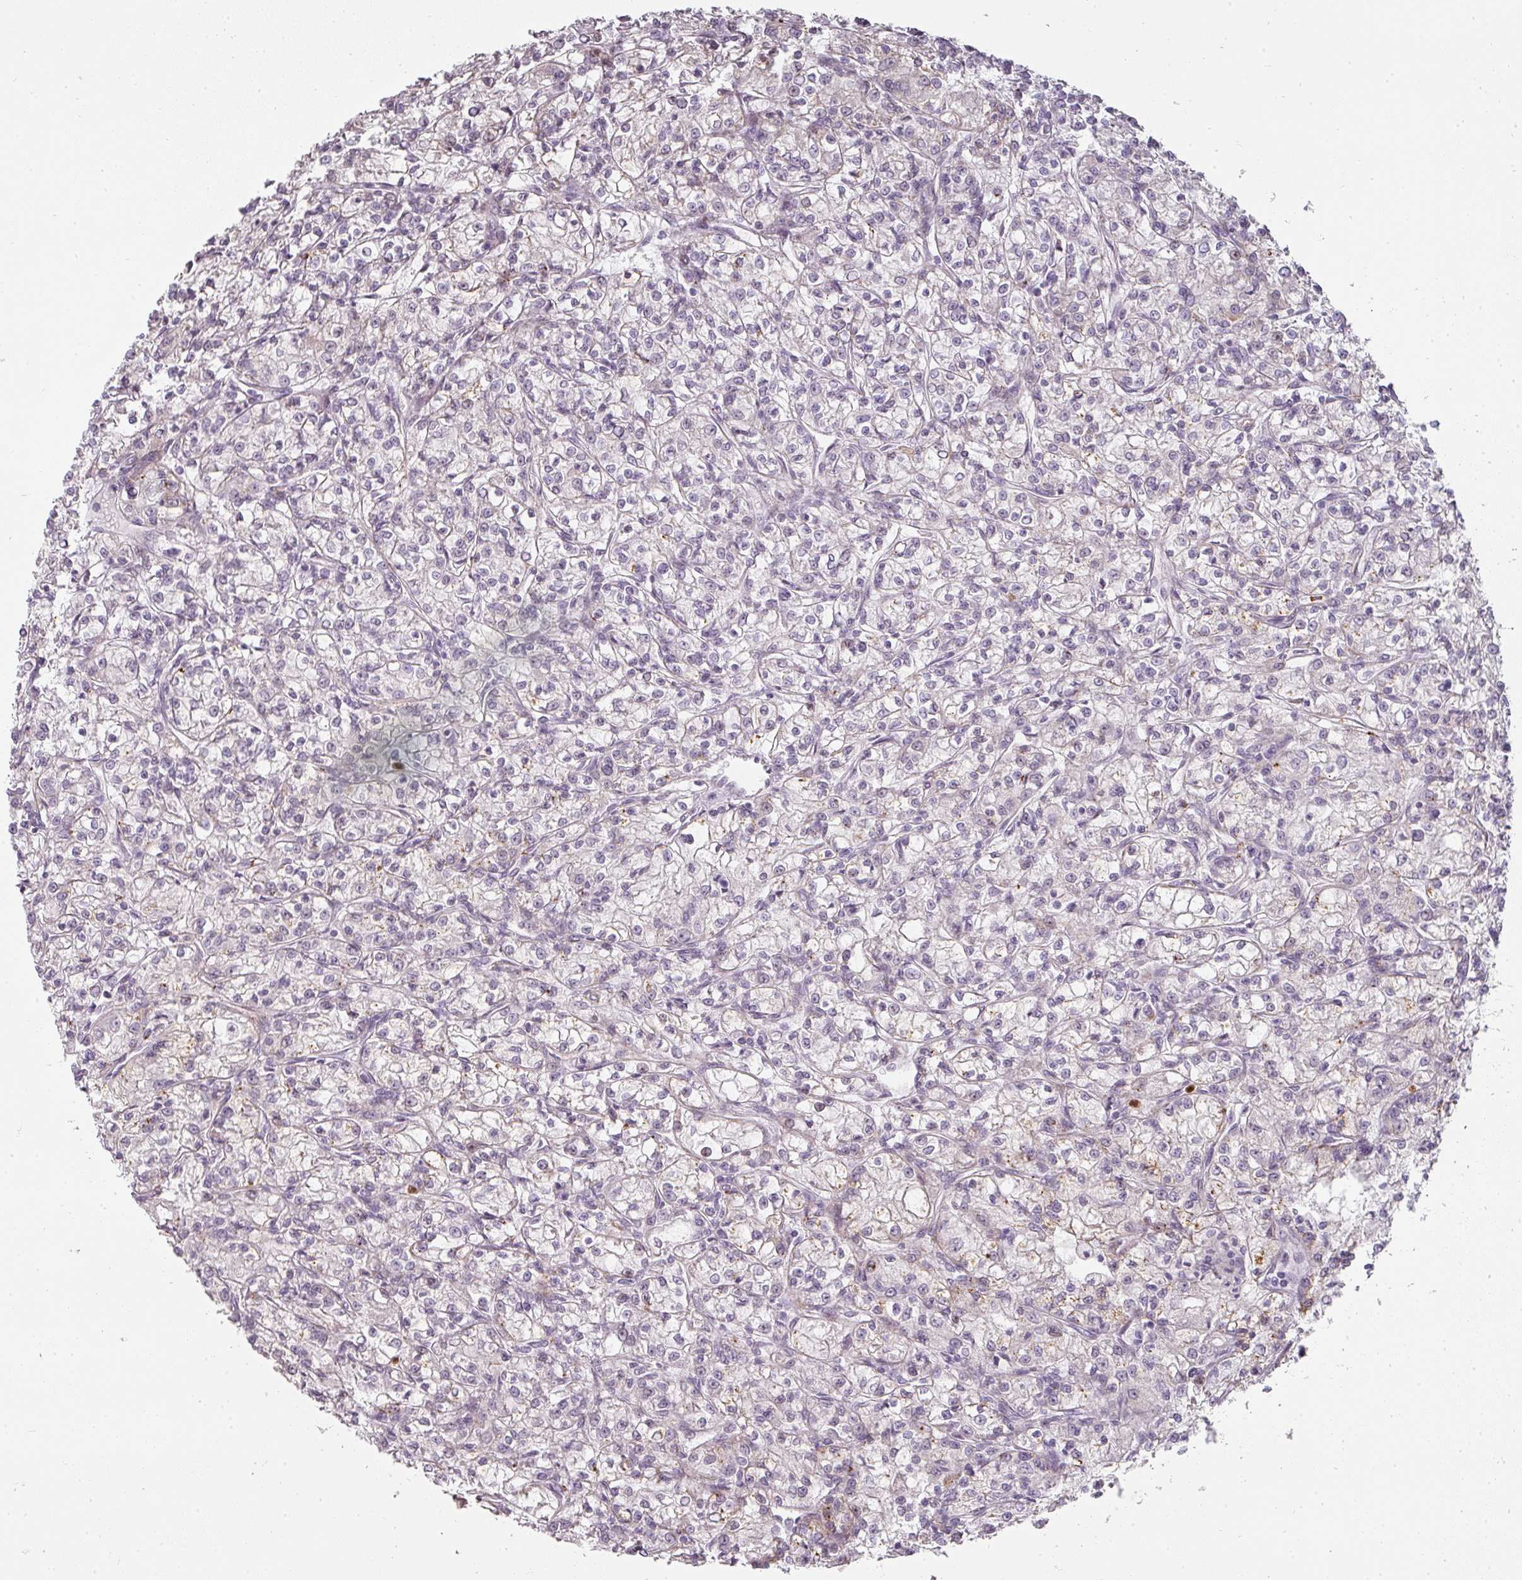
{"staining": {"intensity": "negative", "quantity": "none", "location": "none"}, "tissue": "renal cancer", "cell_type": "Tumor cells", "image_type": "cancer", "snomed": [{"axis": "morphology", "description": "Adenocarcinoma, NOS"}, {"axis": "topography", "description": "Kidney"}], "caption": "DAB immunohistochemical staining of renal cancer (adenocarcinoma) reveals no significant positivity in tumor cells. The staining was performed using DAB to visualize the protein expression in brown, while the nuclei were stained in blue with hematoxylin (Magnification: 20x).", "gene": "BIK", "patient": {"sex": "female", "age": 59}}